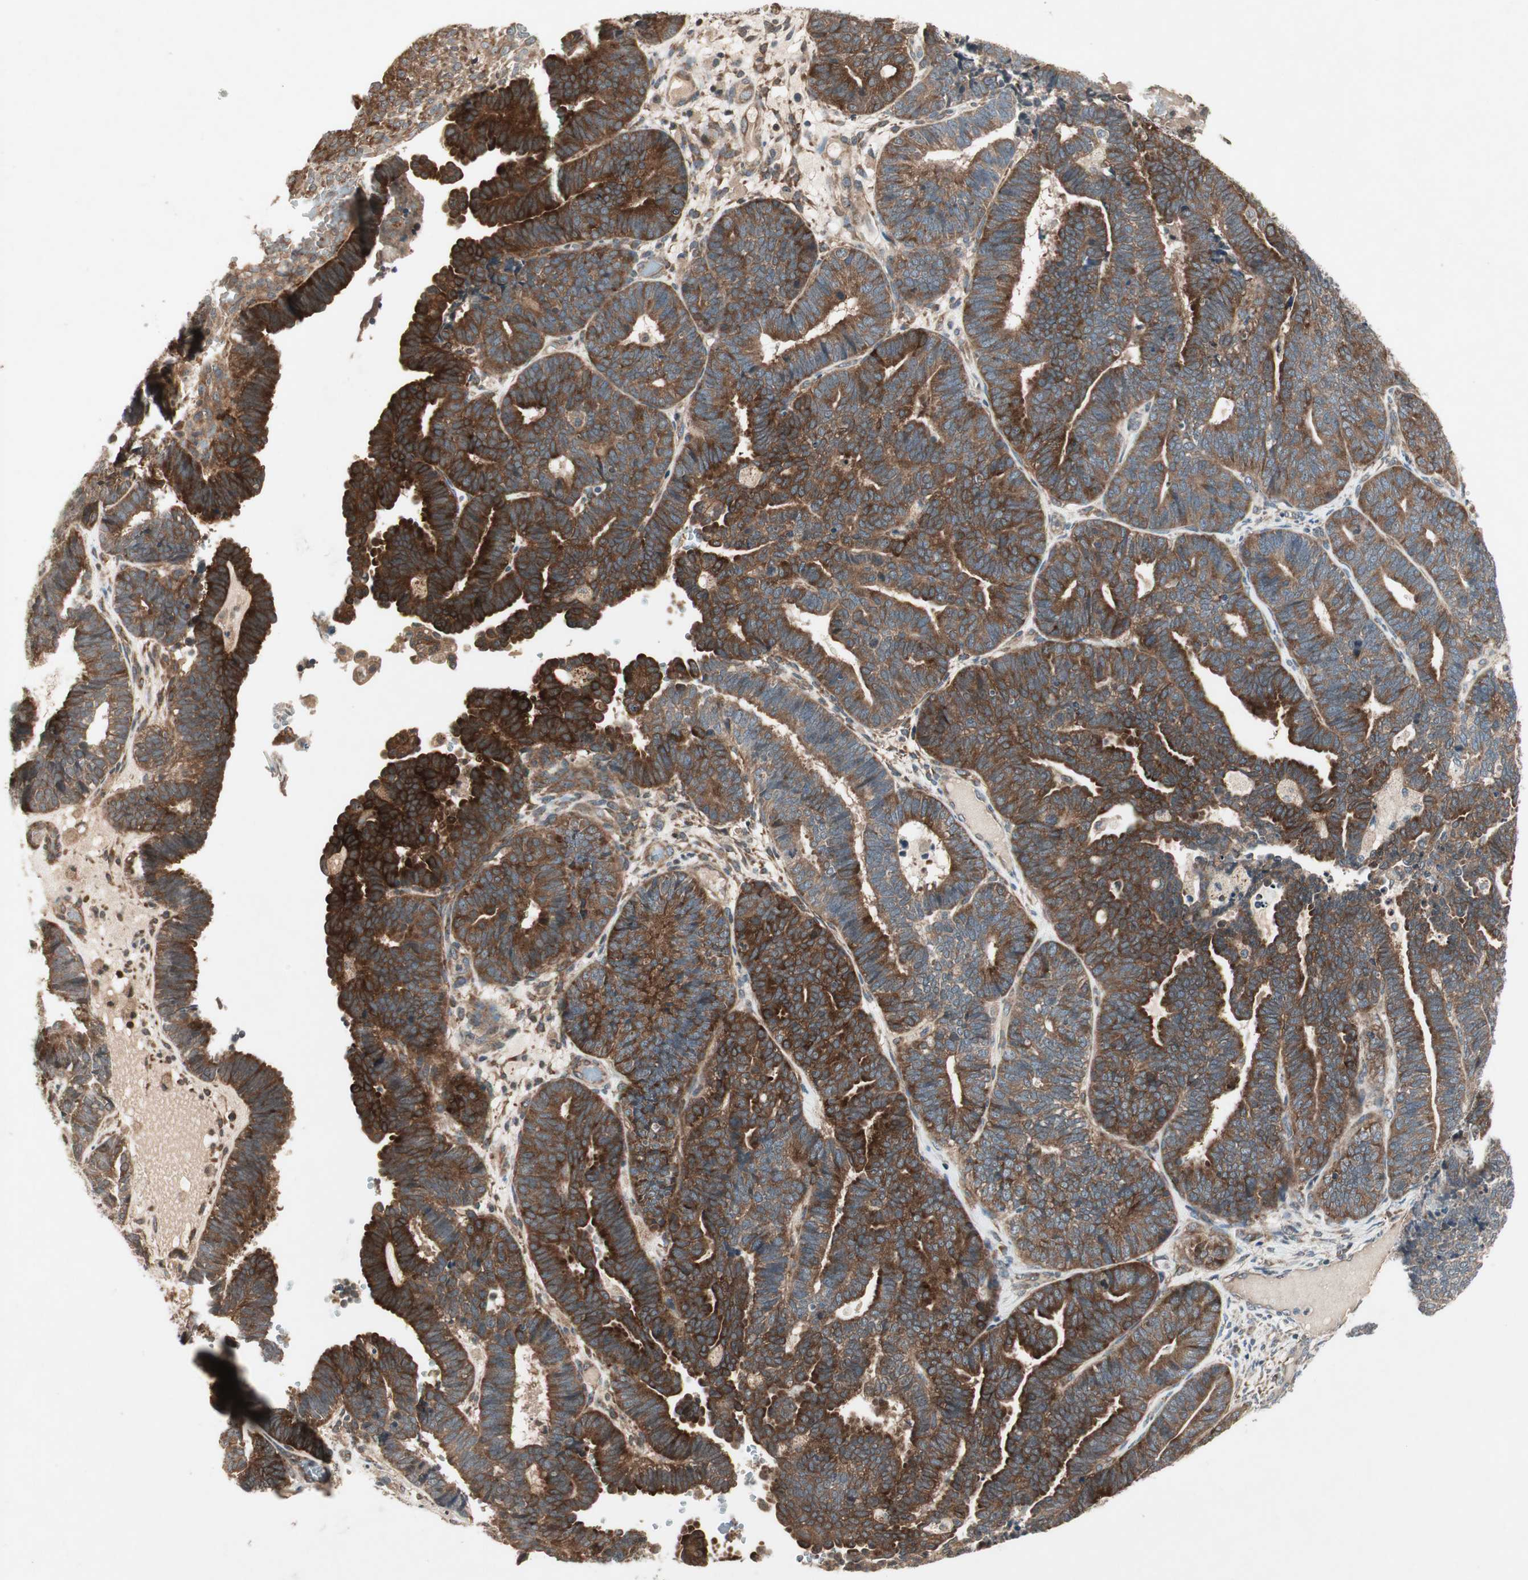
{"staining": {"intensity": "moderate", "quantity": "25%-75%", "location": "cytoplasmic/membranous"}, "tissue": "endometrial cancer", "cell_type": "Tumor cells", "image_type": "cancer", "snomed": [{"axis": "morphology", "description": "Adenocarcinoma, NOS"}, {"axis": "topography", "description": "Endometrium"}], "caption": "There is medium levels of moderate cytoplasmic/membranous expression in tumor cells of endometrial cancer (adenocarcinoma), as demonstrated by immunohistochemical staining (brown color).", "gene": "IRS1", "patient": {"sex": "female", "age": 70}}